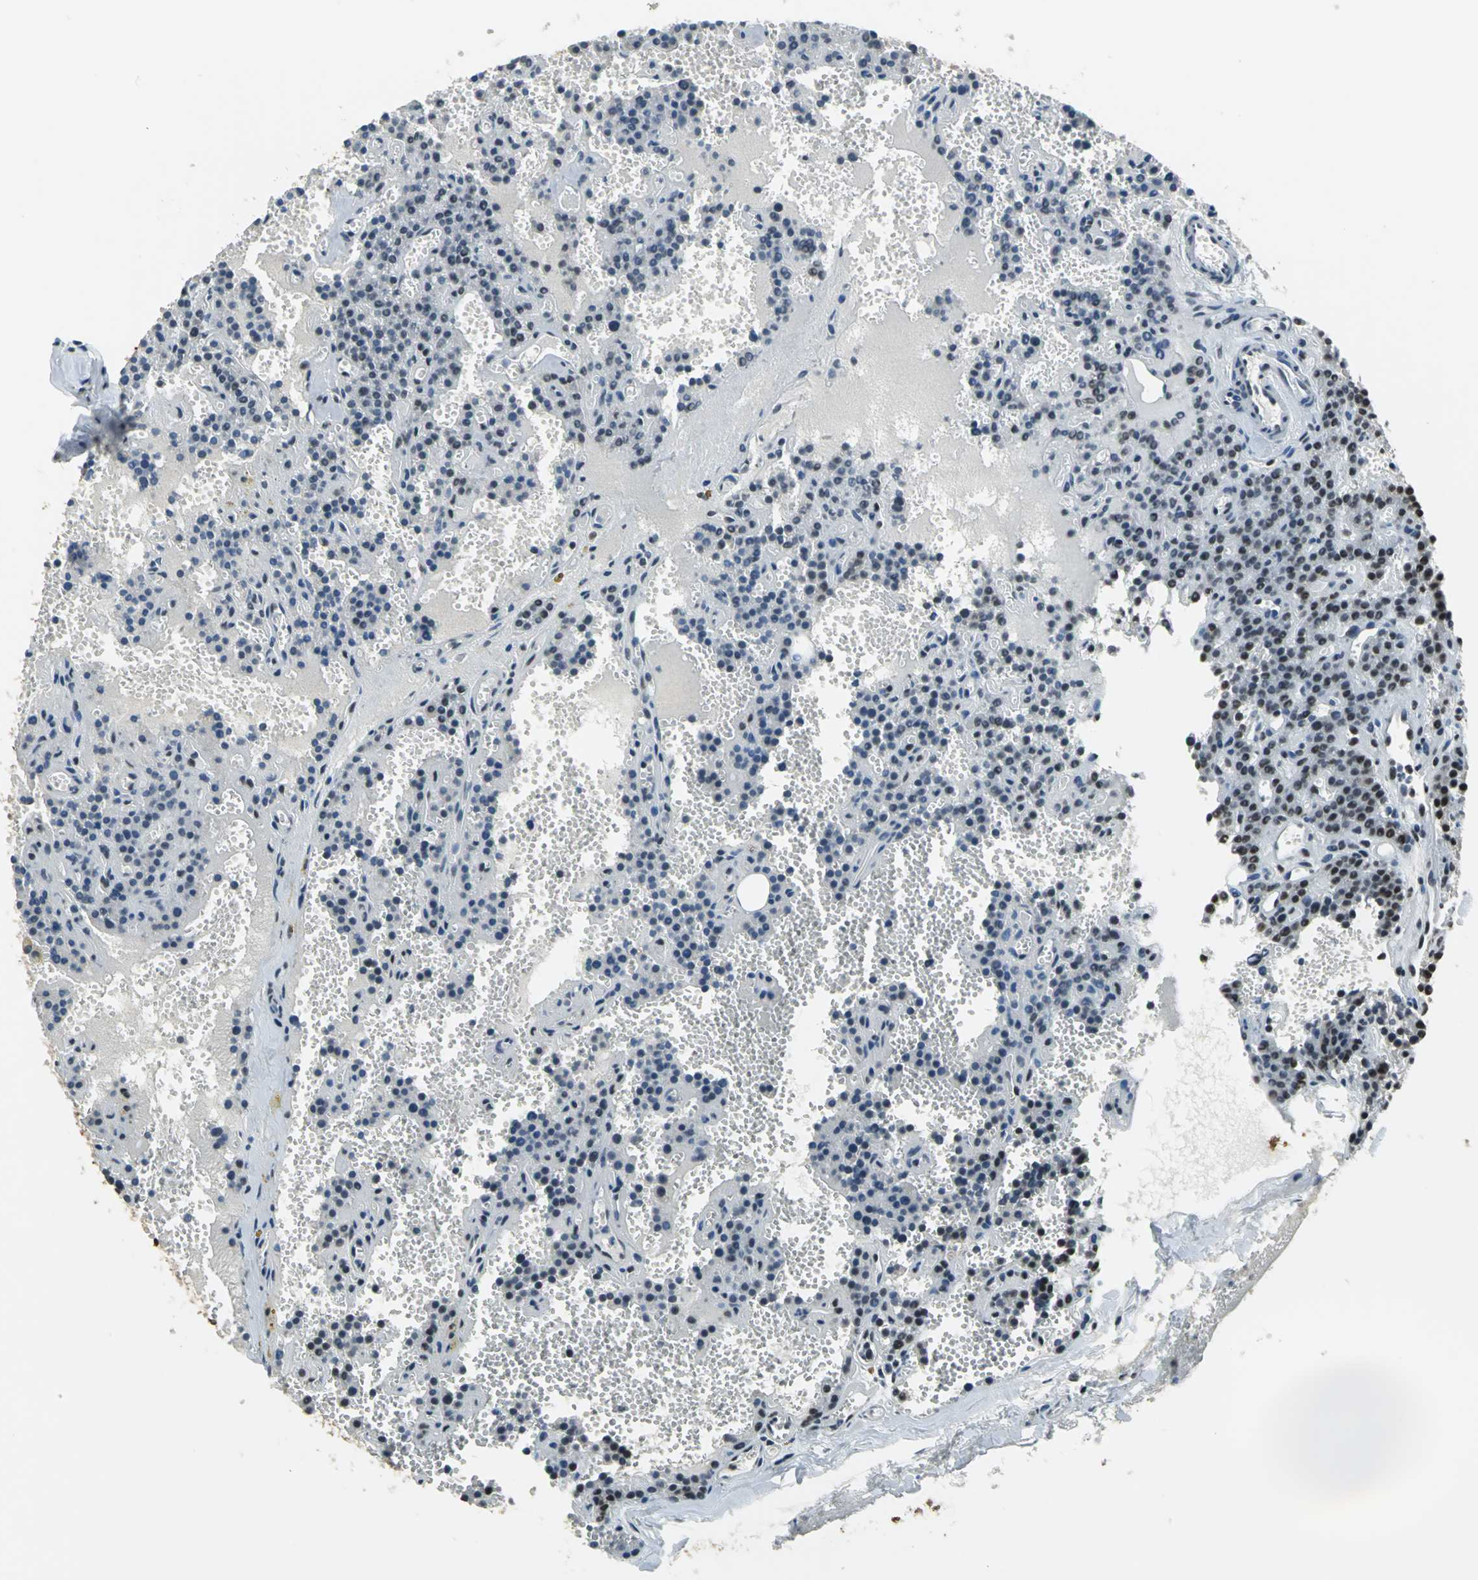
{"staining": {"intensity": "strong", "quantity": ">75%", "location": "nuclear"}, "tissue": "parathyroid gland", "cell_type": "Glandular cells", "image_type": "normal", "snomed": [{"axis": "morphology", "description": "Normal tissue, NOS"}, {"axis": "topography", "description": "Parathyroid gland"}], "caption": "Glandular cells exhibit high levels of strong nuclear expression in approximately >75% of cells in unremarkable human parathyroid gland. (DAB (3,3'-diaminobenzidine) IHC, brown staining for protein, blue staining for nuclei).", "gene": "BCLAF1", "patient": {"sex": "male", "age": 25}}